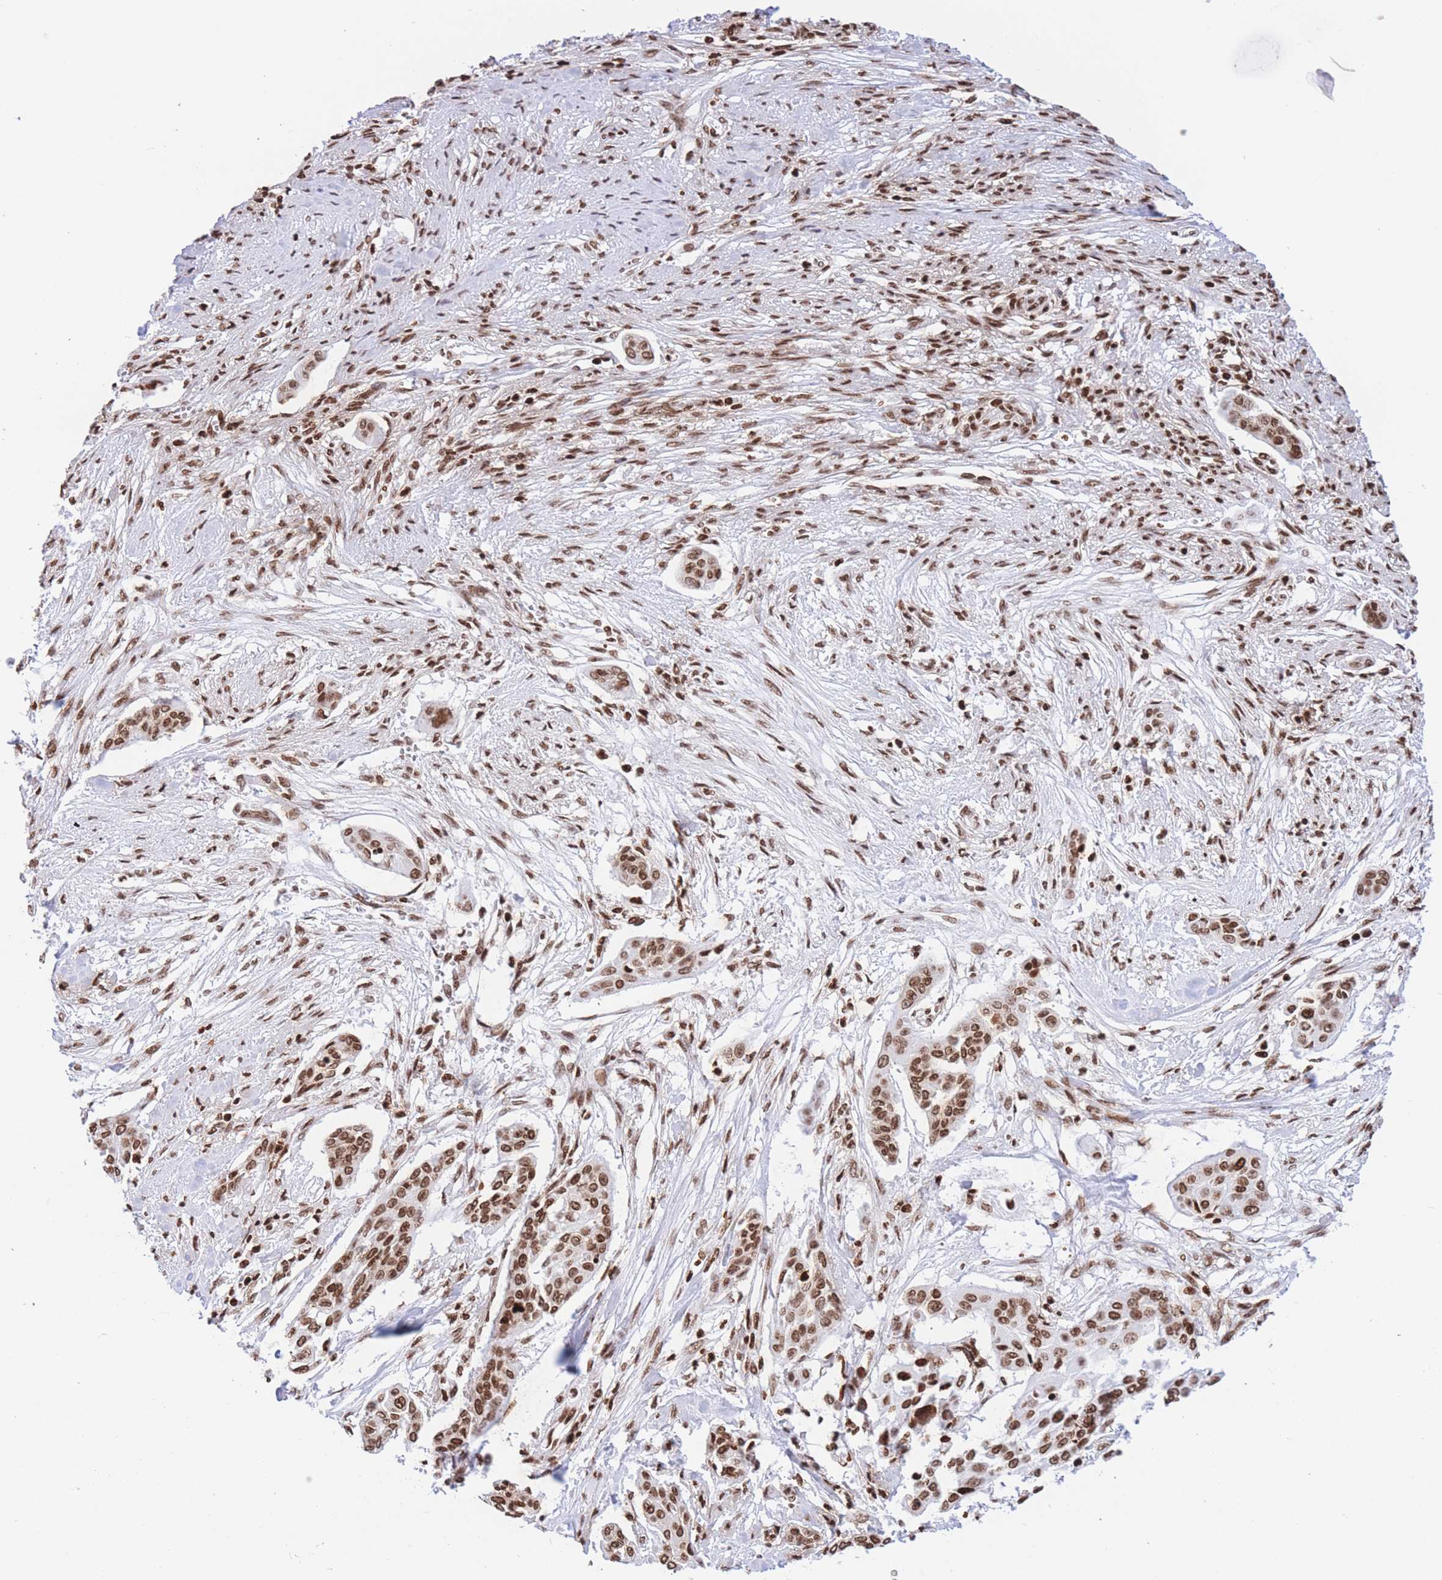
{"staining": {"intensity": "strong", "quantity": ">75%", "location": "nuclear"}, "tissue": "cervical cancer", "cell_type": "Tumor cells", "image_type": "cancer", "snomed": [{"axis": "morphology", "description": "Squamous cell carcinoma, NOS"}, {"axis": "topography", "description": "Cervix"}], "caption": "Immunohistochemistry (IHC) (DAB) staining of human cervical cancer (squamous cell carcinoma) demonstrates strong nuclear protein expression in about >75% of tumor cells. (DAB = brown stain, brightfield microscopy at high magnification).", "gene": "H2BC11", "patient": {"sex": "female", "age": 44}}